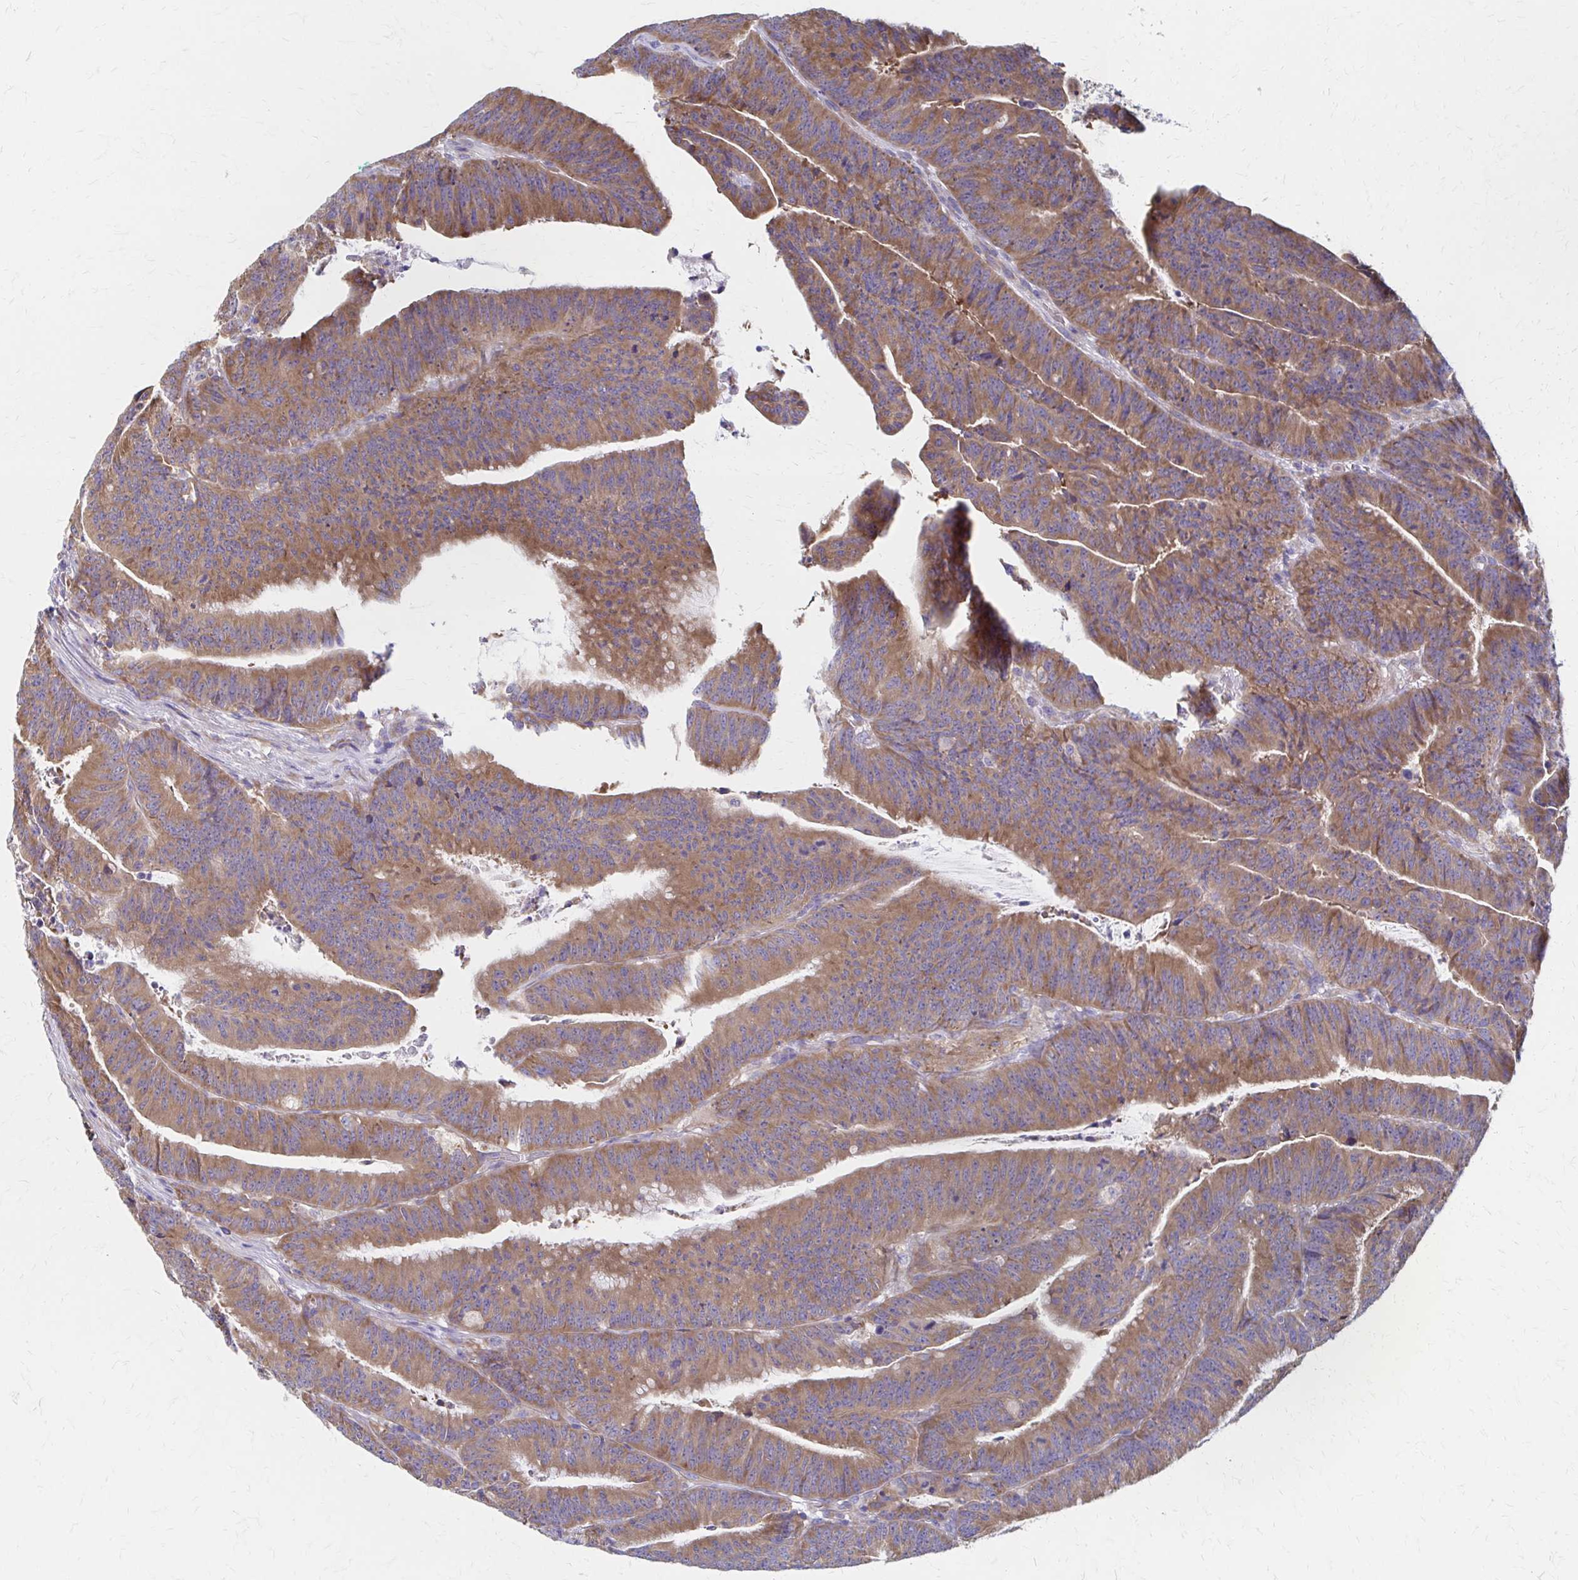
{"staining": {"intensity": "moderate", "quantity": ">75%", "location": "cytoplasmic/membranous"}, "tissue": "colorectal cancer", "cell_type": "Tumor cells", "image_type": "cancer", "snomed": [{"axis": "morphology", "description": "Adenocarcinoma, NOS"}, {"axis": "topography", "description": "Colon"}], "caption": "Immunohistochemistry (IHC) of colorectal adenocarcinoma reveals medium levels of moderate cytoplasmic/membranous expression in approximately >75% of tumor cells.", "gene": "RPL27A", "patient": {"sex": "female", "age": 78}}